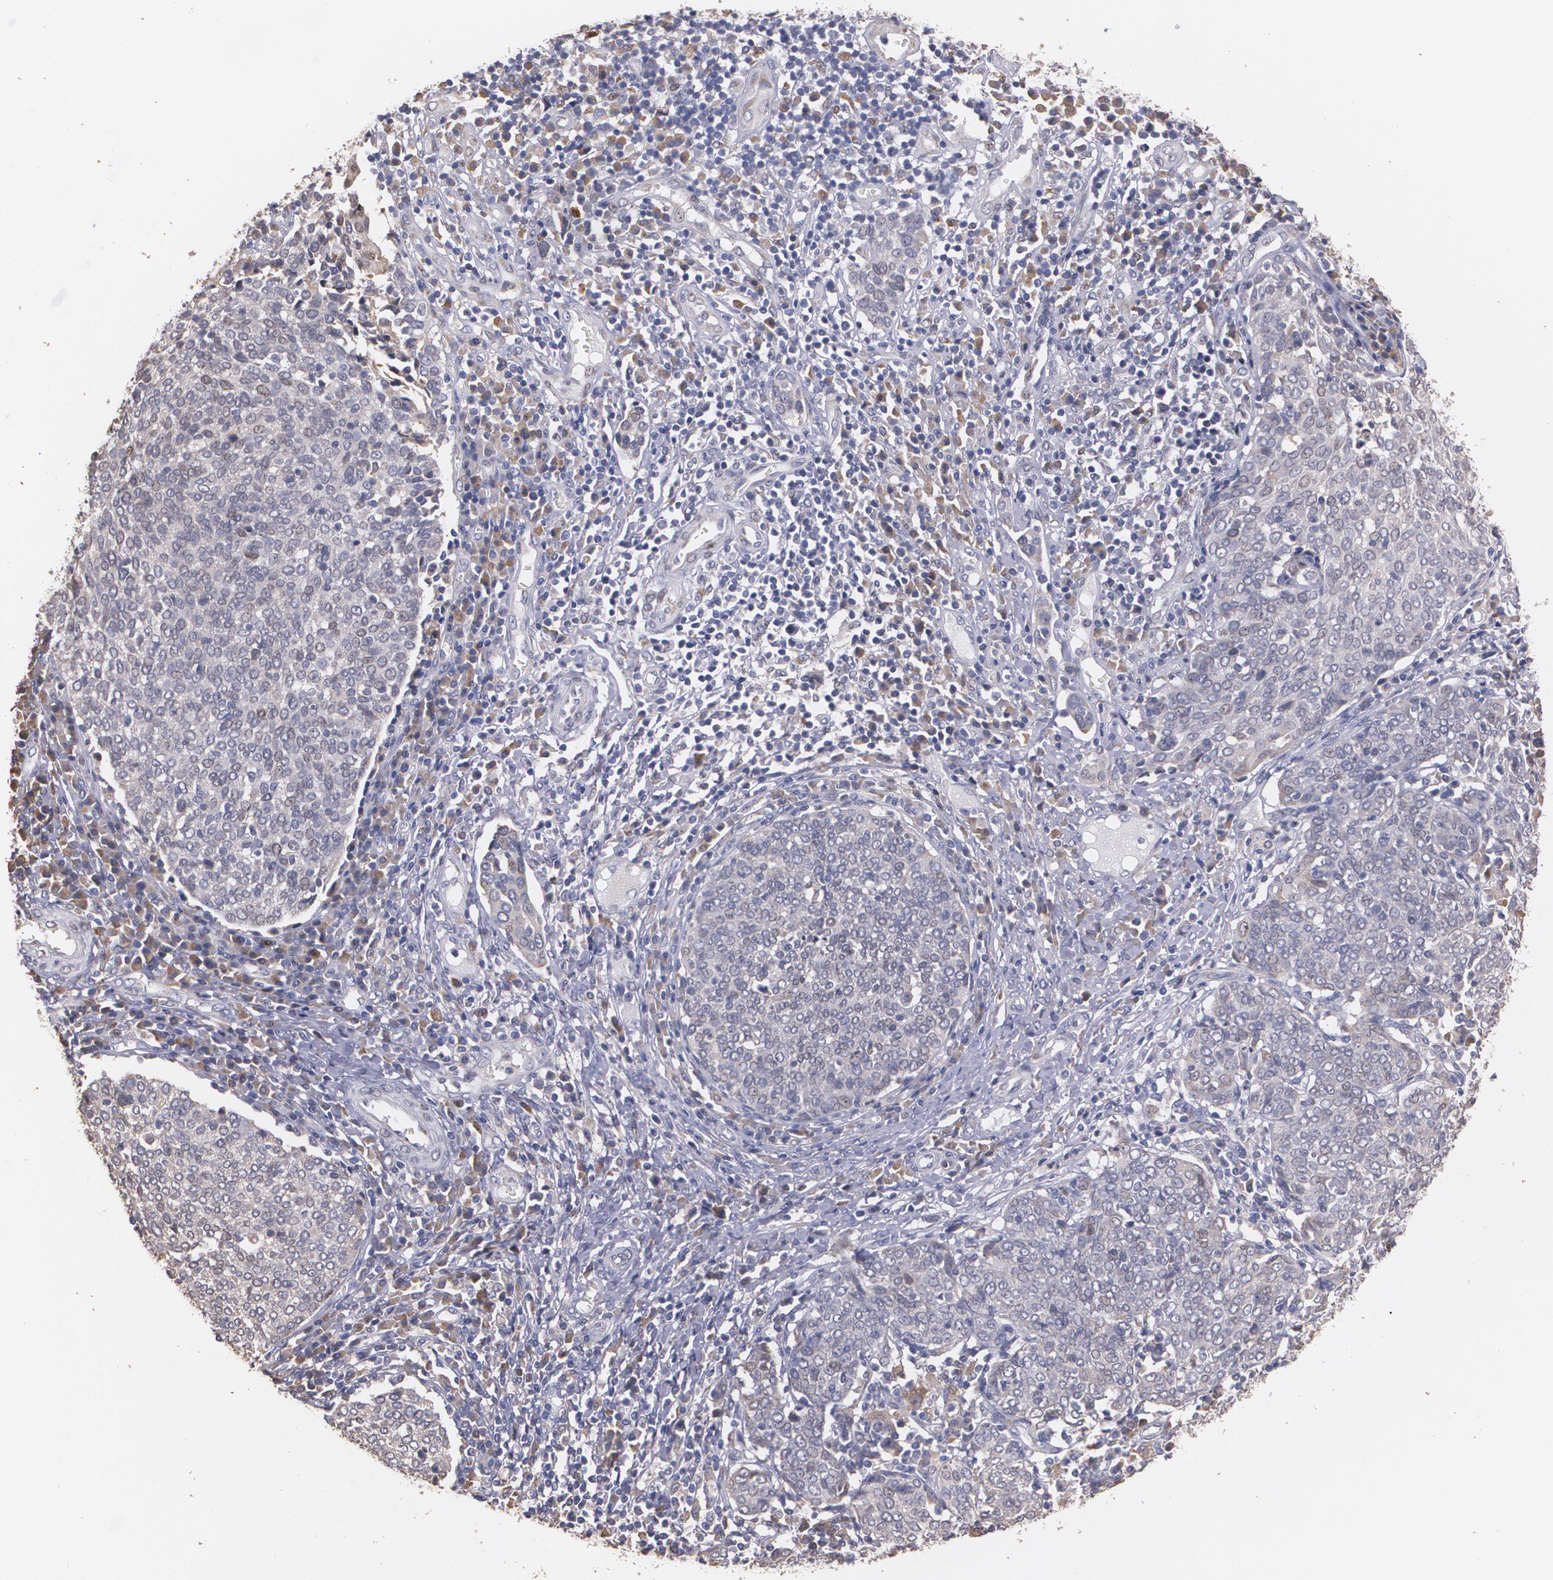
{"staining": {"intensity": "weak", "quantity": "25%-75%", "location": "cytoplasmic/membranous"}, "tissue": "cervical cancer", "cell_type": "Tumor cells", "image_type": "cancer", "snomed": [{"axis": "morphology", "description": "Squamous cell carcinoma, NOS"}, {"axis": "topography", "description": "Cervix"}], "caption": "An immunohistochemistry (IHC) photomicrograph of tumor tissue is shown. Protein staining in brown shows weak cytoplasmic/membranous positivity in cervical squamous cell carcinoma within tumor cells. The protein of interest is shown in brown color, while the nuclei are stained blue.", "gene": "ATF3", "patient": {"sex": "female", "age": 40}}